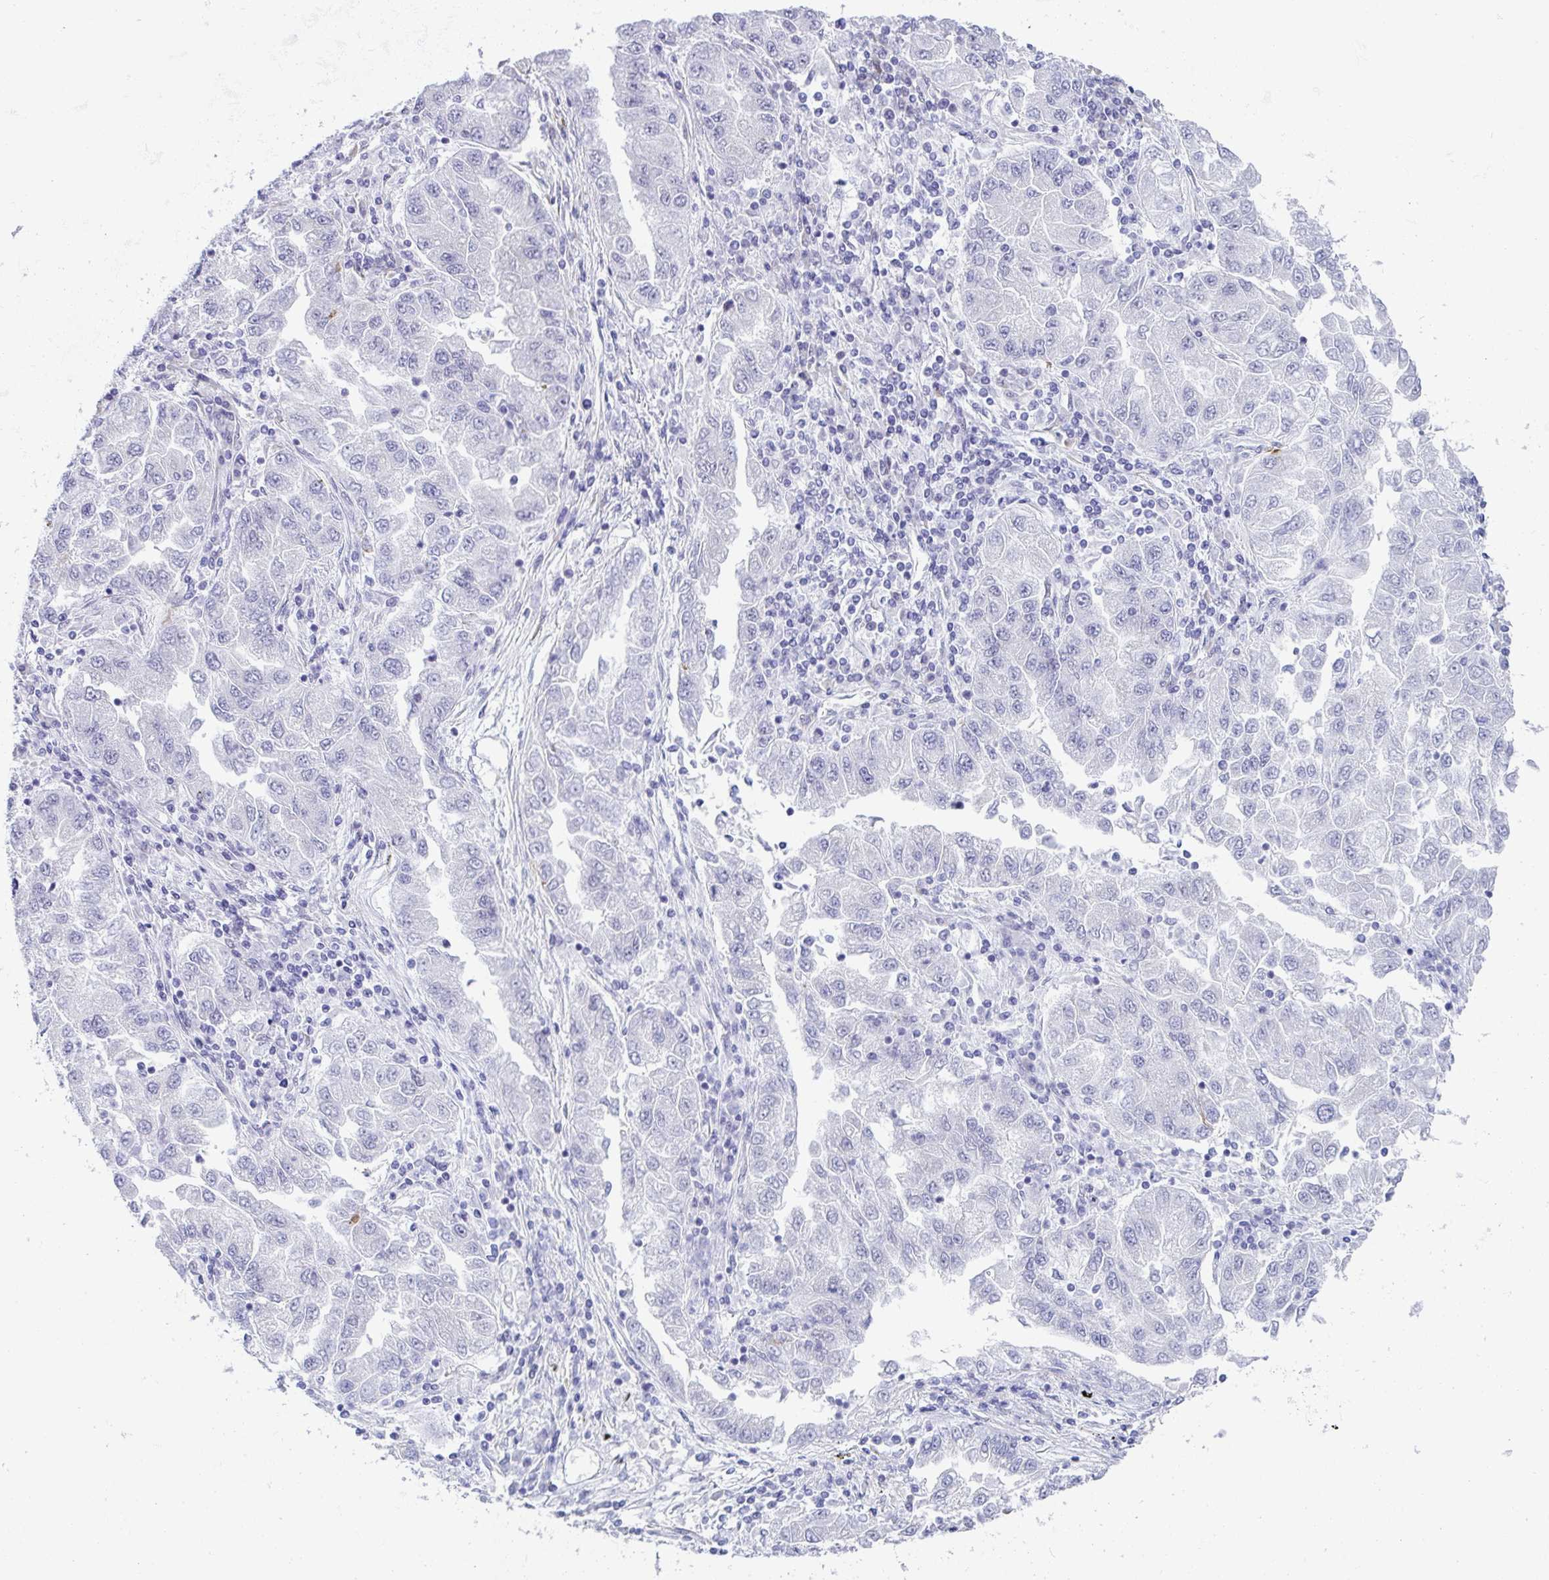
{"staining": {"intensity": "negative", "quantity": "none", "location": "none"}, "tissue": "lung cancer", "cell_type": "Tumor cells", "image_type": "cancer", "snomed": [{"axis": "morphology", "description": "Adenocarcinoma, NOS"}, {"axis": "morphology", "description": "Adenocarcinoma primary or metastatic"}, {"axis": "topography", "description": "Lung"}], "caption": "Photomicrograph shows no significant protein positivity in tumor cells of lung adenocarcinoma.", "gene": "WDR72", "patient": {"sex": "male", "age": 74}}